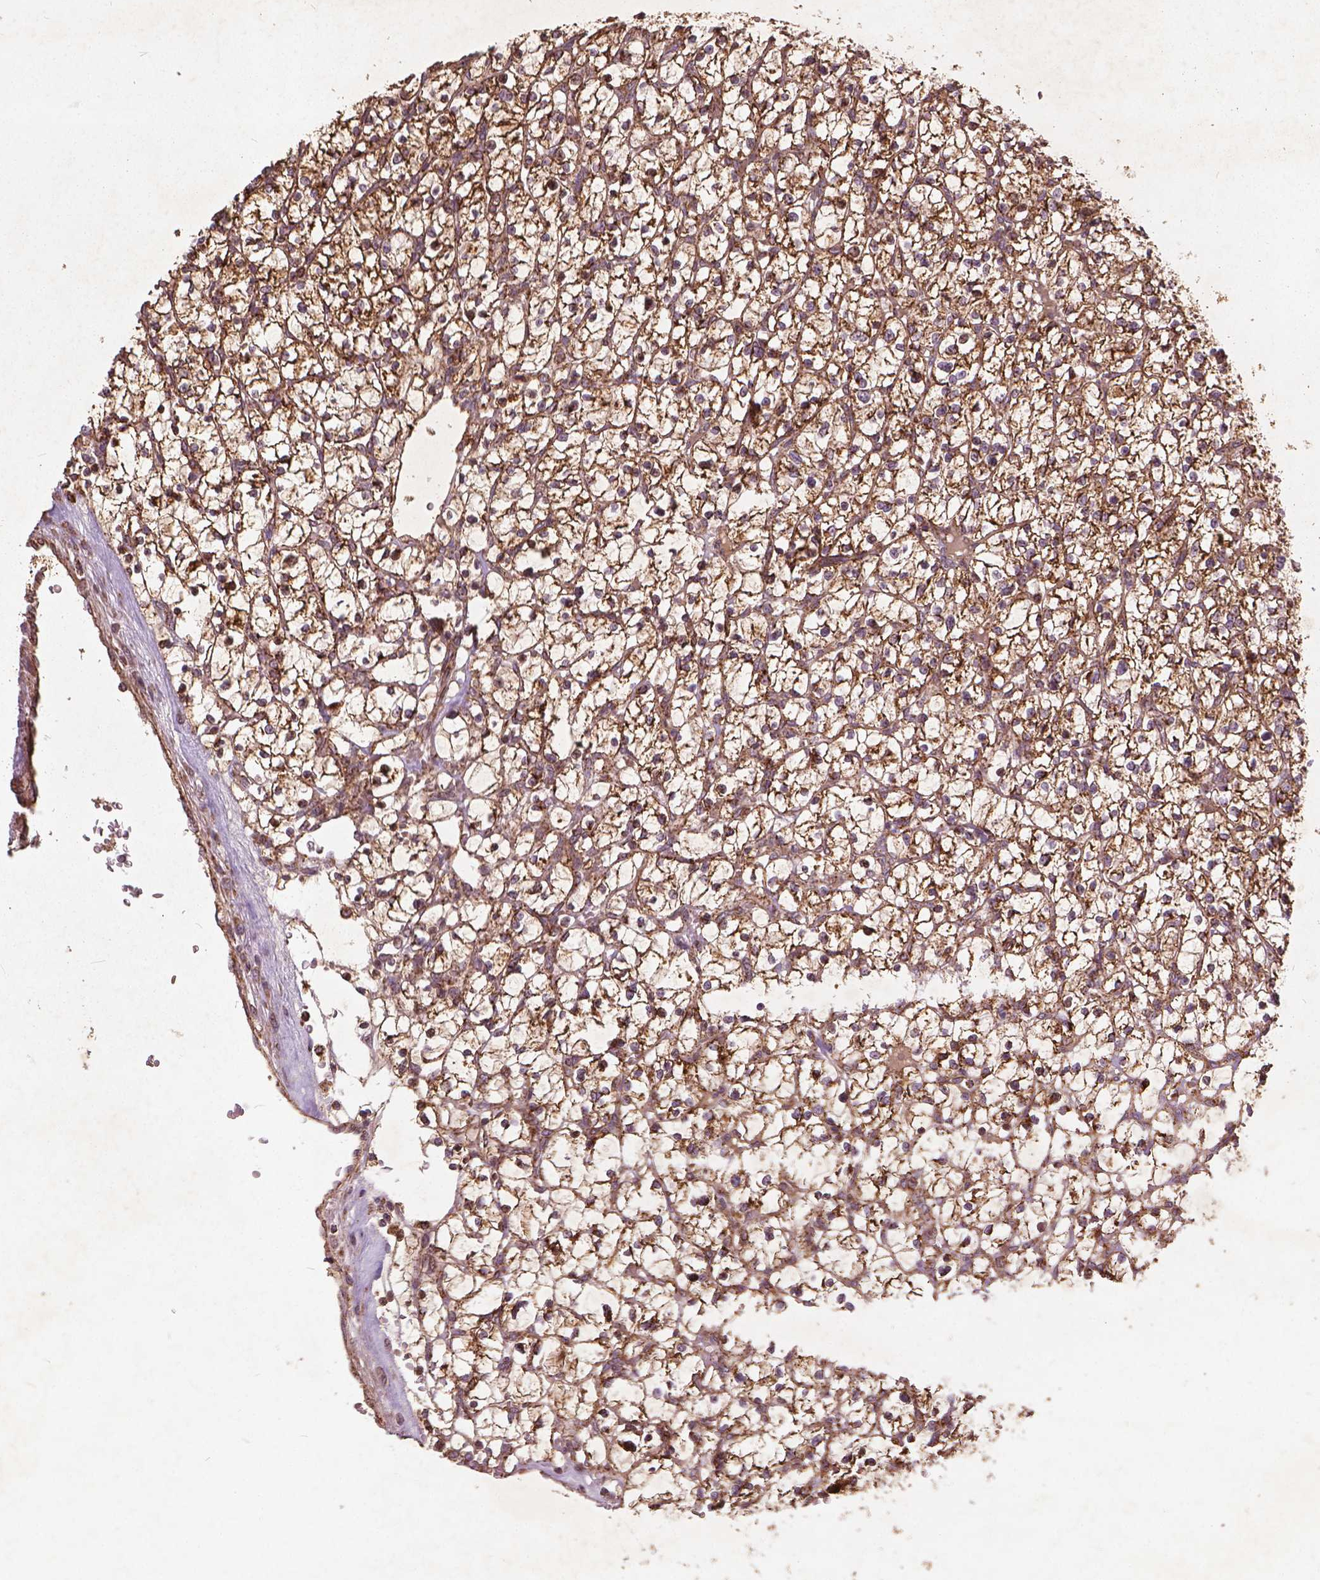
{"staining": {"intensity": "moderate", "quantity": ">75%", "location": "cytoplasmic/membranous"}, "tissue": "renal cancer", "cell_type": "Tumor cells", "image_type": "cancer", "snomed": [{"axis": "morphology", "description": "Adenocarcinoma, NOS"}, {"axis": "topography", "description": "Kidney"}], "caption": "A histopathology image of human adenocarcinoma (renal) stained for a protein shows moderate cytoplasmic/membranous brown staining in tumor cells.", "gene": "UBXN2A", "patient": {"sex": "female", "age": 64}}